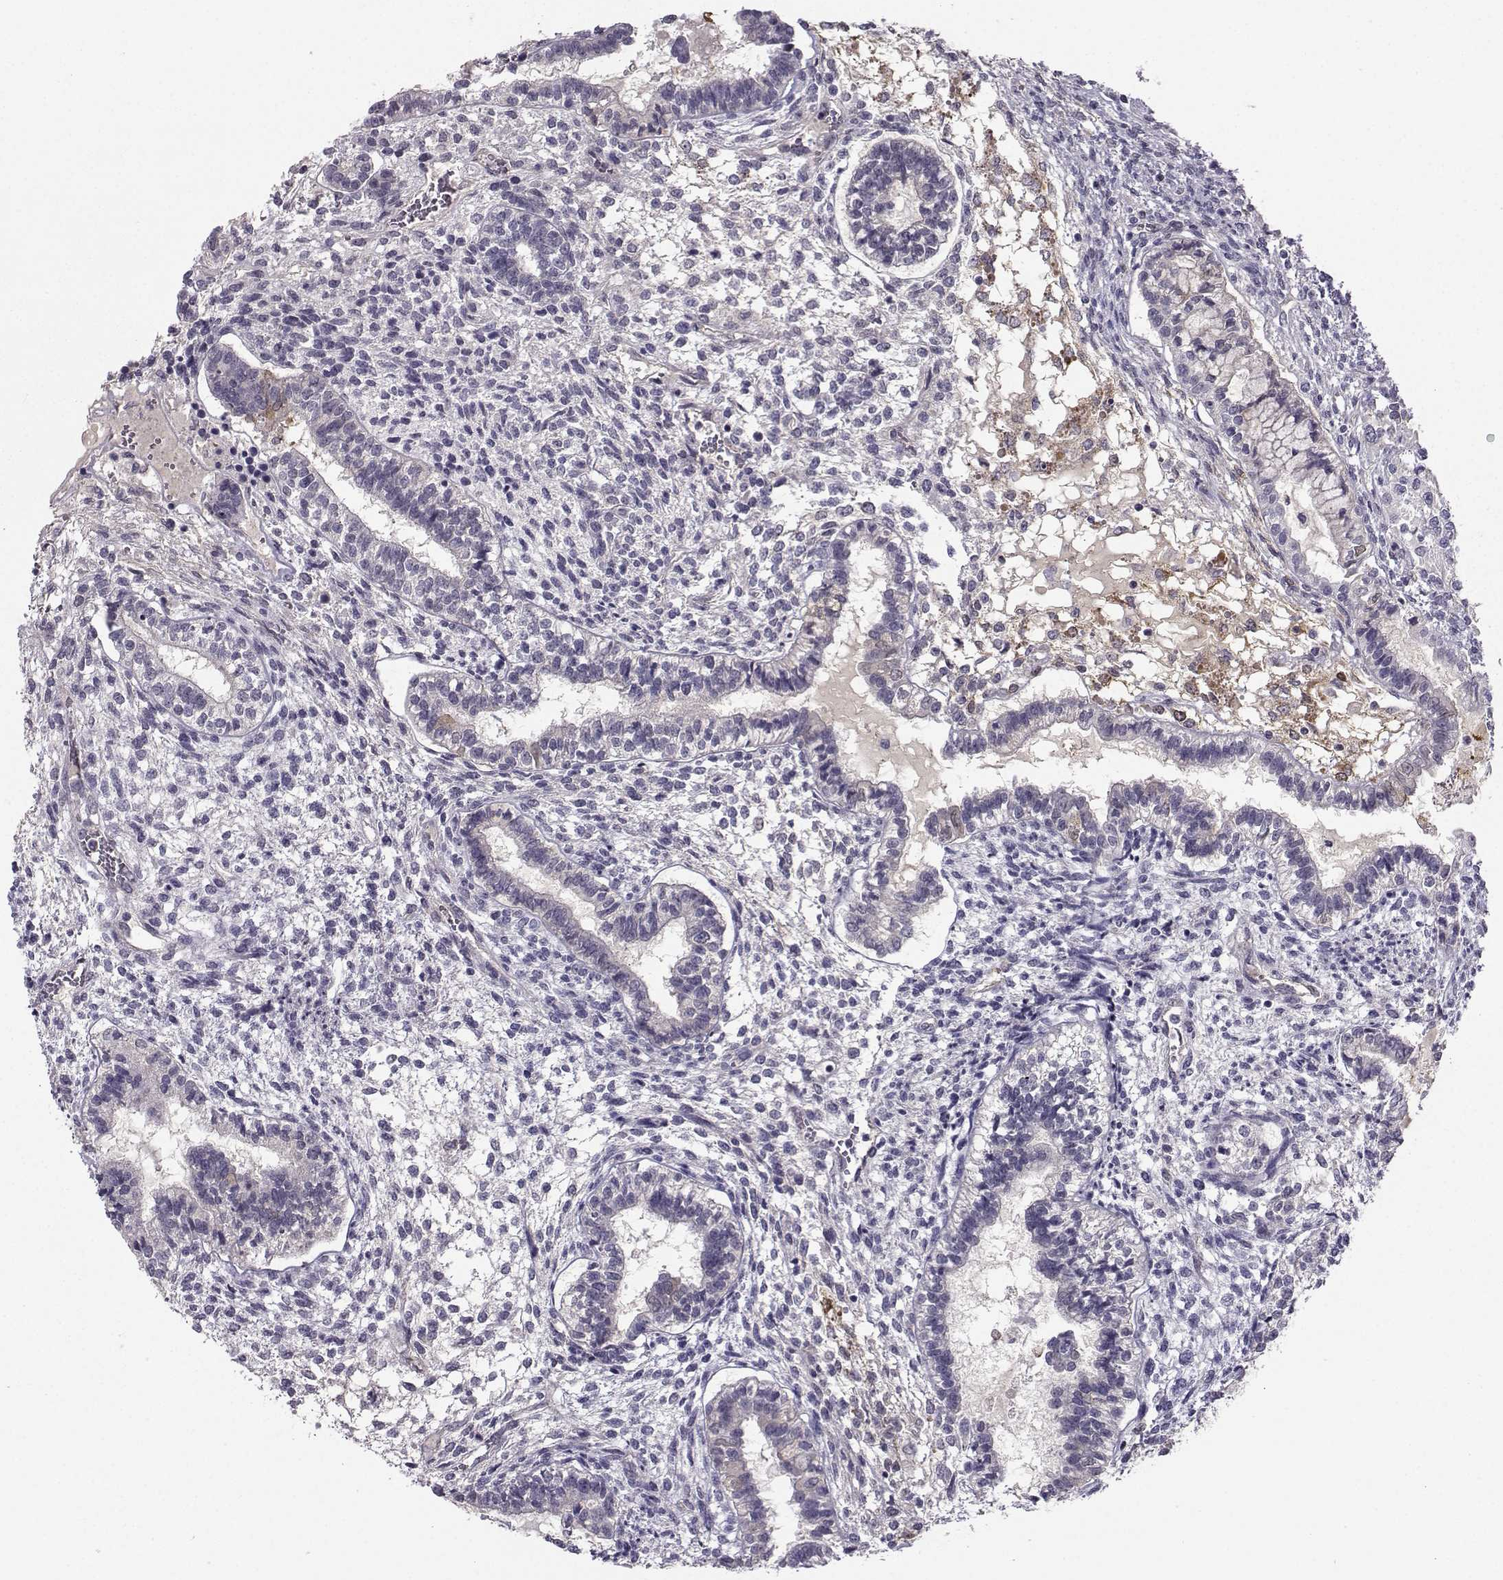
{"staining": {"intensity": "negative", "quantity": "none", "location": "none"}, "tissue": "testis cancer", "cell_type": "Tumor cells", "image_type": "cancer", "snomed": [{"axis": "morphology", "description": "Carcinoma, Embryonal, NOS"}, {"axis": "topography", "description": "Testis"}], "caption": "Protein analysis of embryonal carcinoma (testis) reveals no significant positivity in tumor cells.", "gene": "NQO1", "patient": {"sex": "male", "age": 37}}